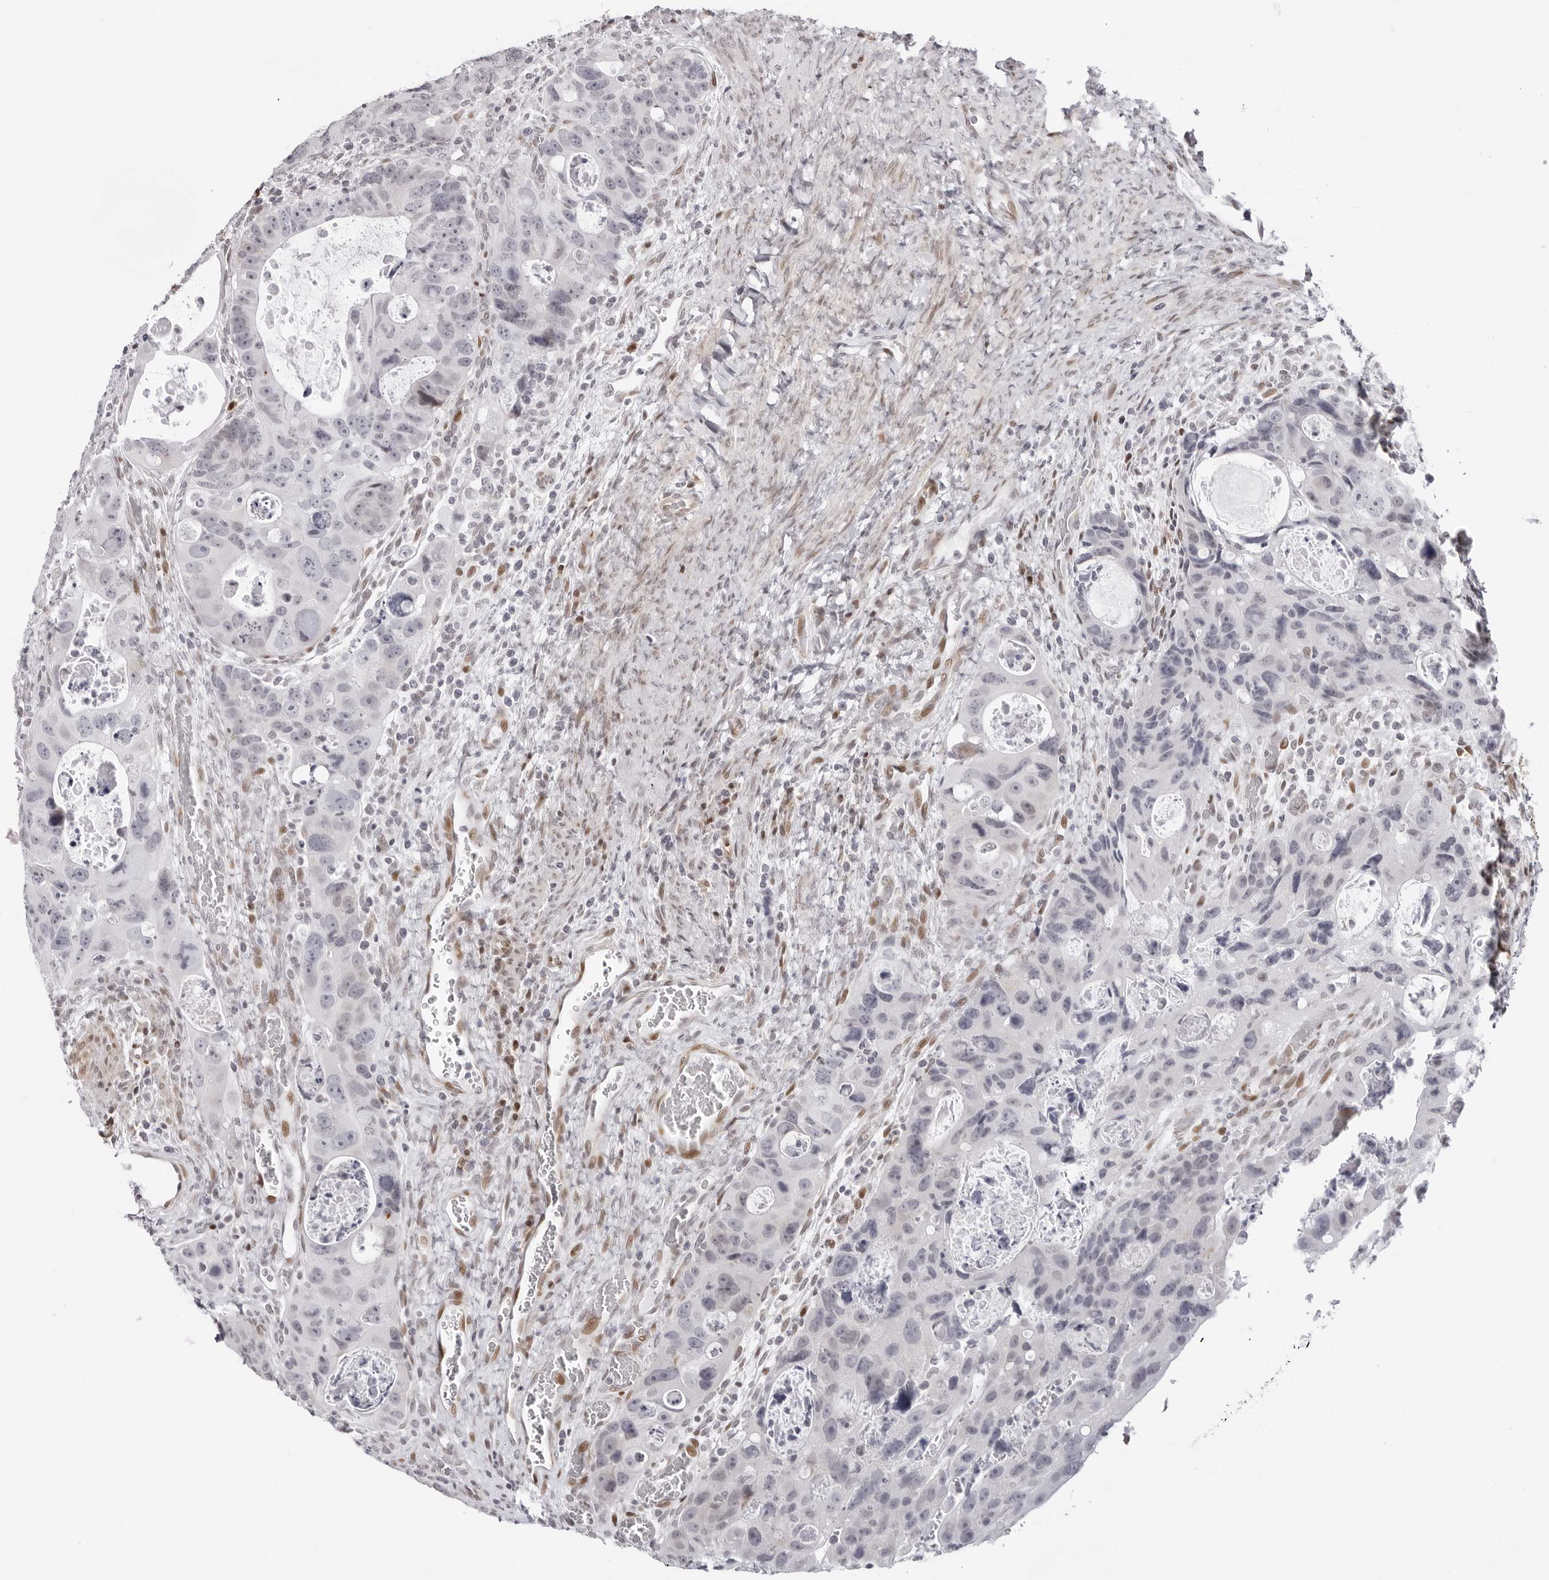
{"staining": {"intensity": "negative", "quantity": "none", "location": "none"}, "tissue": "colorectal cancer", "cell_type": "Tumor cells", "image_type": "cancer", "snomed": [{"axis": "morphology", "description": "Adenocarcinoma, NOS"}, {"axis": "topography", "description": "Rectum"}], "caption": "Photomicrograph shows no protein staining in tumor cells of colorectal cancer (adenocarcinoma) tissue.", "gene": "NTPCR", "patient": {"sex": "male", "age": 59}}